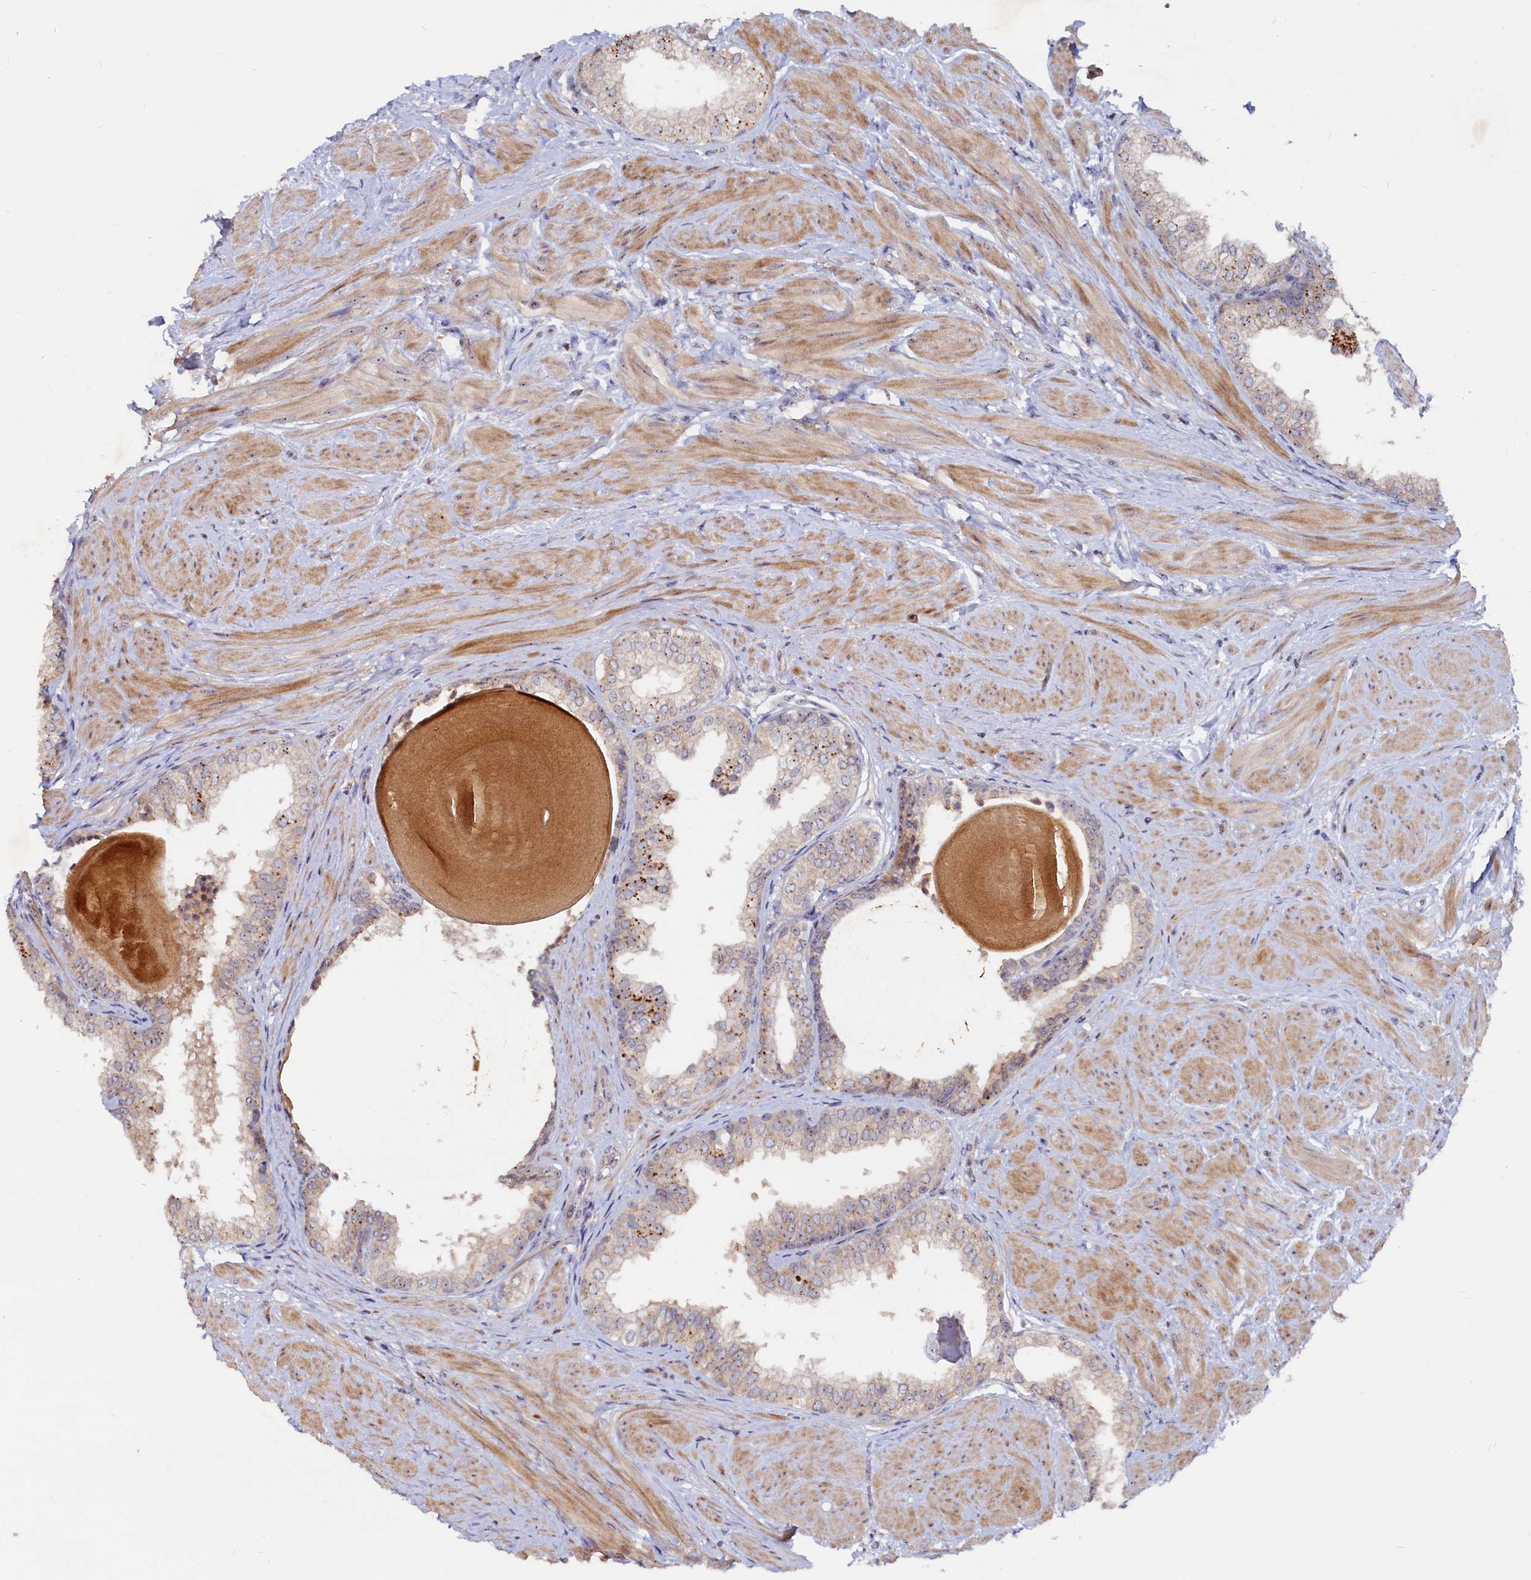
{"staining": {"intensity": "moderate", "quantity": "25%-75%", "location": "cytoplasmic/membranous"}, "tissue": "prostate", "cell_type": "Glandular cells", "image_type": "normal", "snomed": [{"axis": "morphology", "description": "Normal tissue, NOS"}, {"axis": "topography", "description": "Prostate"}], "caption": "Human prostate stained with a protein marker exhibits moderate staining in glandular cells.", "gene": "RGS7BP", "patient": {"sex": "male", "age": 48}}